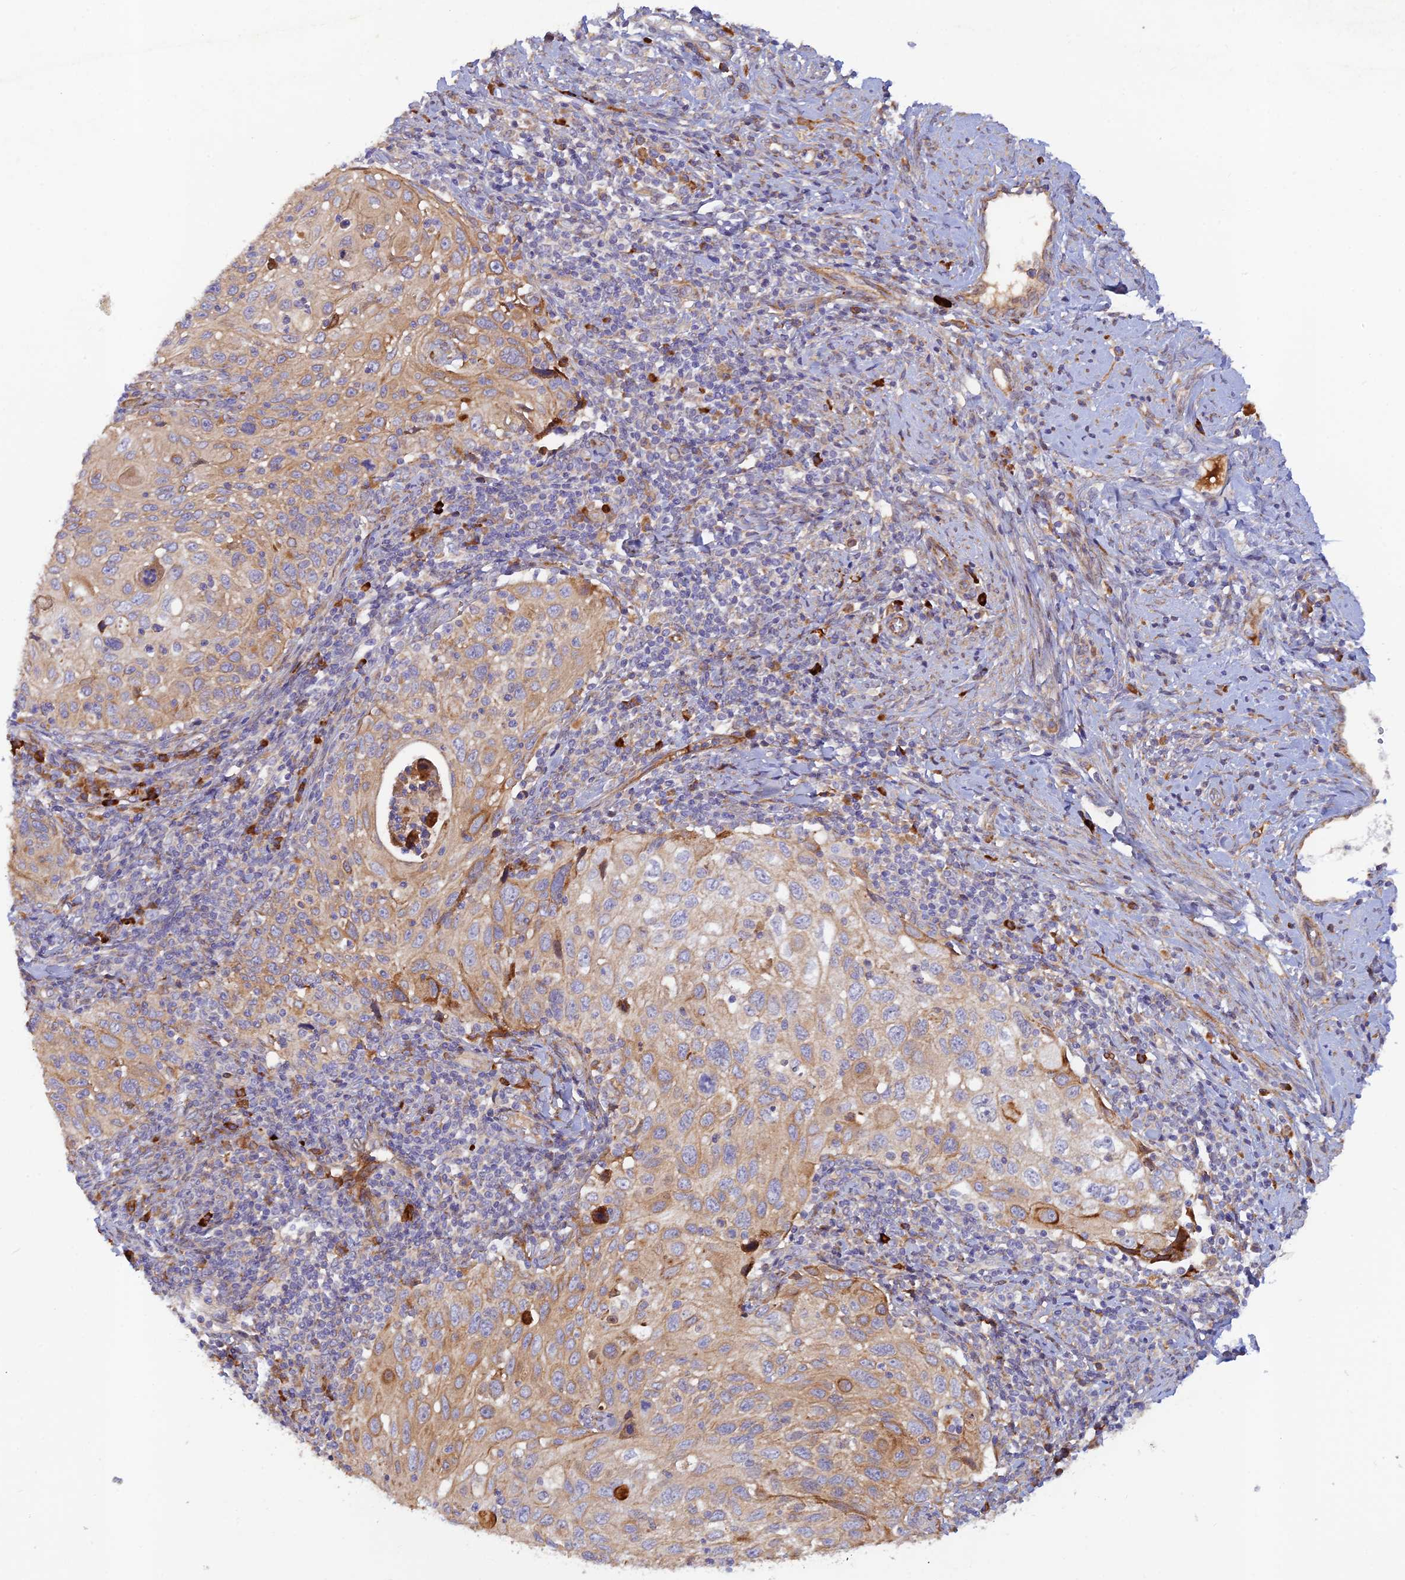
{"staining": {"intensity": "moderate", "quantity": ">75%", "location": "cytoplasmic/membranous"}, "tissue": "cervical cancer", "cell_type": "Tumor cells", "image_type": "cancer", "snomed": [{"axis": "morphology", "description": "Squamous cell carcinoma, NOS"}, {"axis": "topography", "description": "Cervix"}], "caption": "This image displays immunohistochemistry (IHC) staining of human cervical cancer, with medium moderate cytoplasmic/membranous staining in about >75% of tumor cells.", "gene": "GMCL1", "patient": {"sex": "female", "age": 70}}